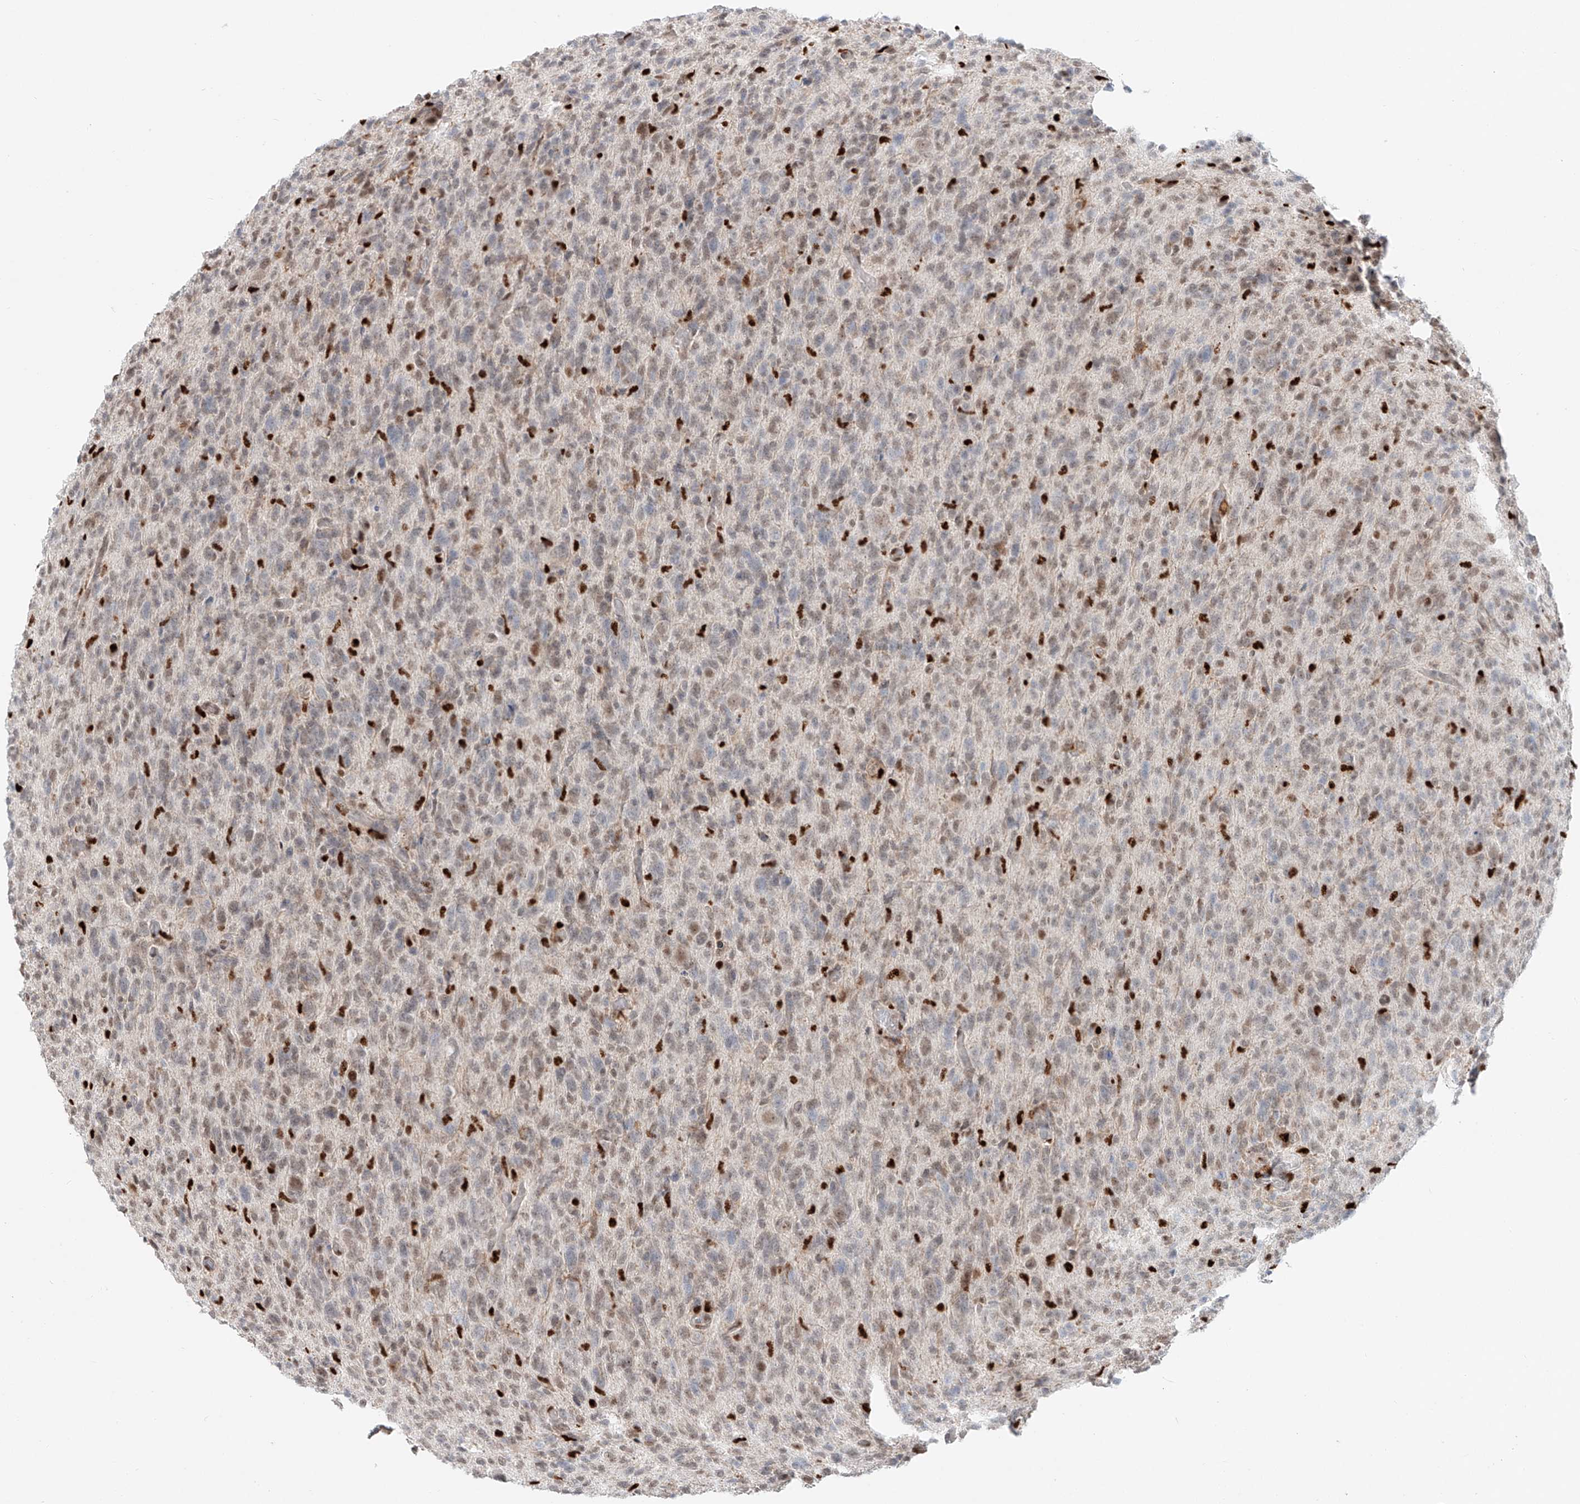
{"staining": {"intensity": "weak", "quantity": "<25%", "location": "nuclear"}, "tissue": "glioma", "cell_type": "Tumor cells", "image_type": "cancer", "snomed": [{"axis": "morphology", "description": "Glioma, malignant, High grade"}, {"axis": "topography", "description": "Brain"}], "caption": "Photomicrograph shows no significant protein expression in tumor cells of malignant high-grade glioma.", "gene": "DZIP1L", "patient": {"sex": "female", "age": 57}}